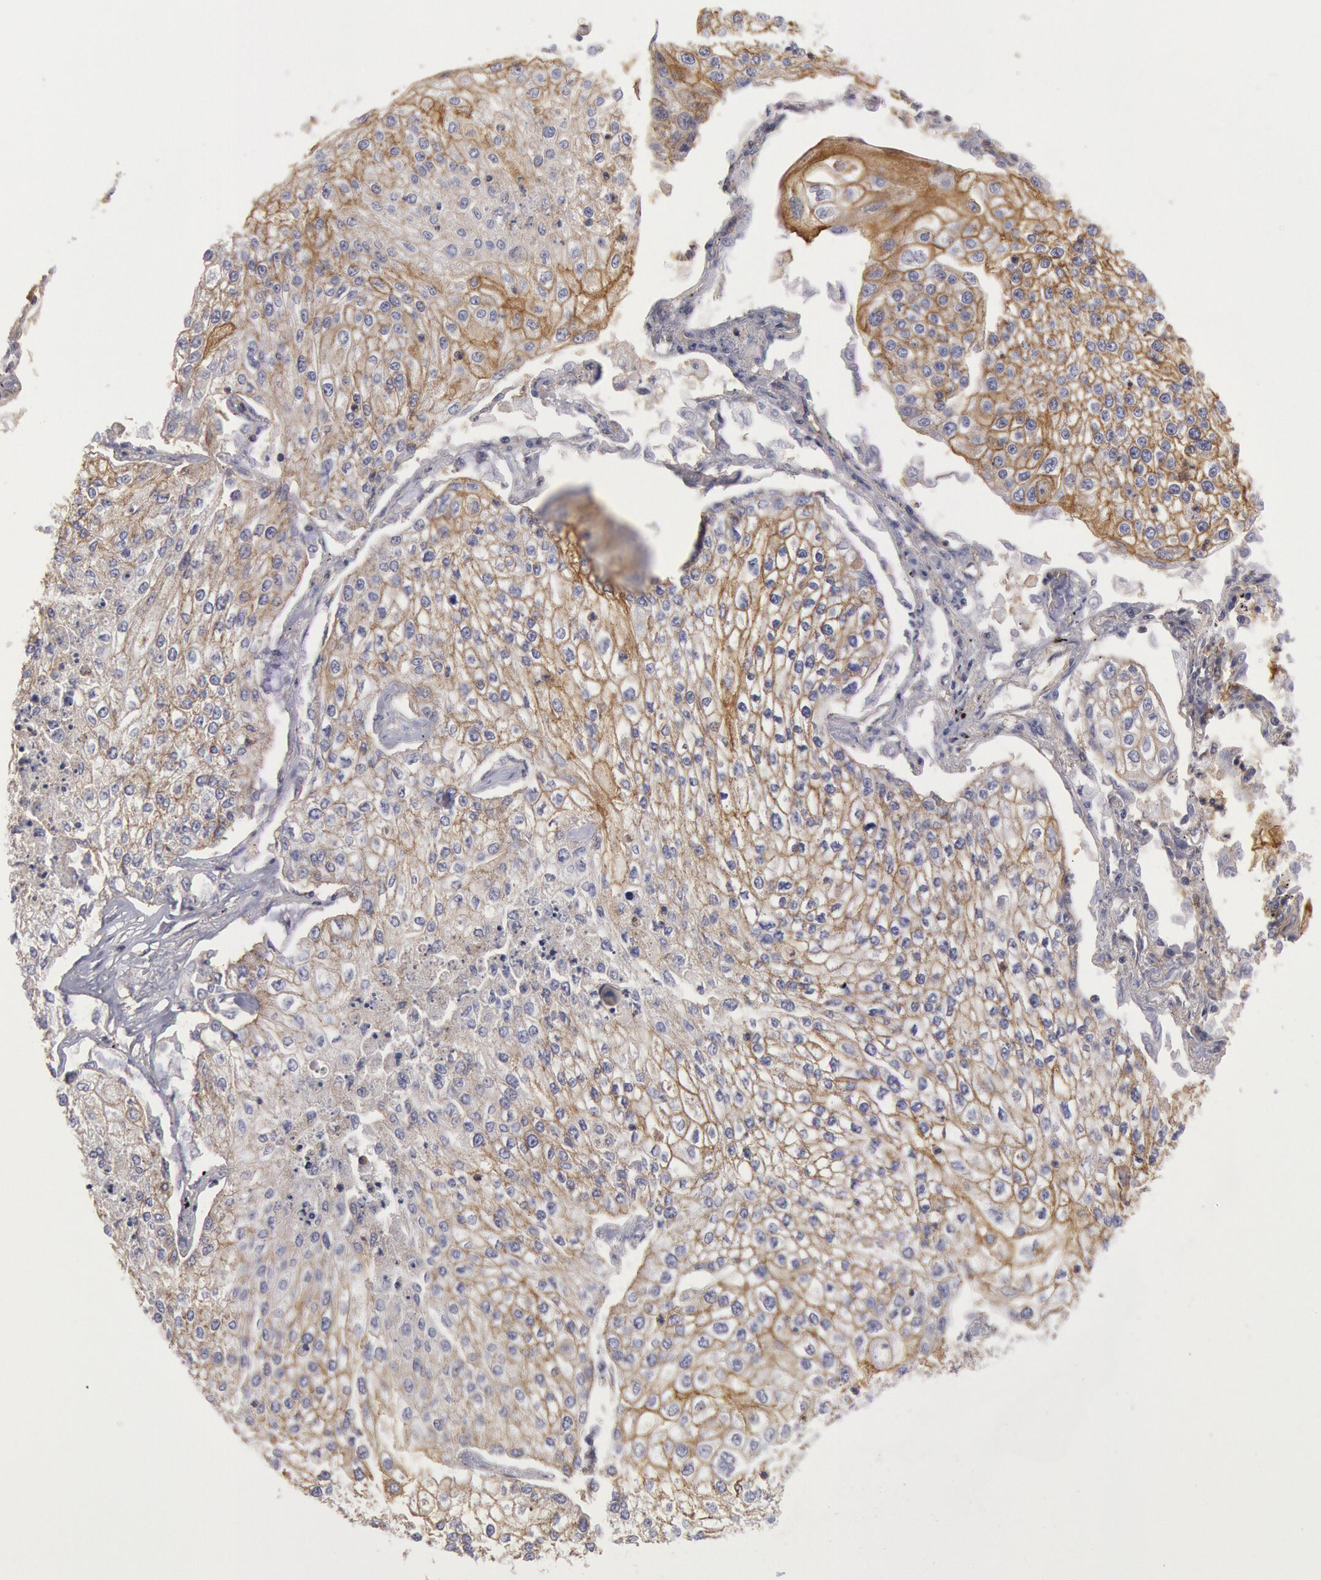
{"staining": {"intensity": "weak", "quantity": "25%-75%", "location": "cytoplasmic/membranous"}, "tissue": "lung cancer", "cell_type": "Tumor cells", "image_type": "cancer", "snomed": [{"axis": "morphology", "description": "Squamous cell carcinoma, NOS"}, {"axis": "topography", "description": "Lung"}], "caption": "Protein positivity by IHC demonstrates weak cytoplasmic/membranous expression in about 25%-75% of tumor cells in lung squamous cell carcinoma.", "gene": "SNAP23", "patient": {"sex": "male", "age": 75}}